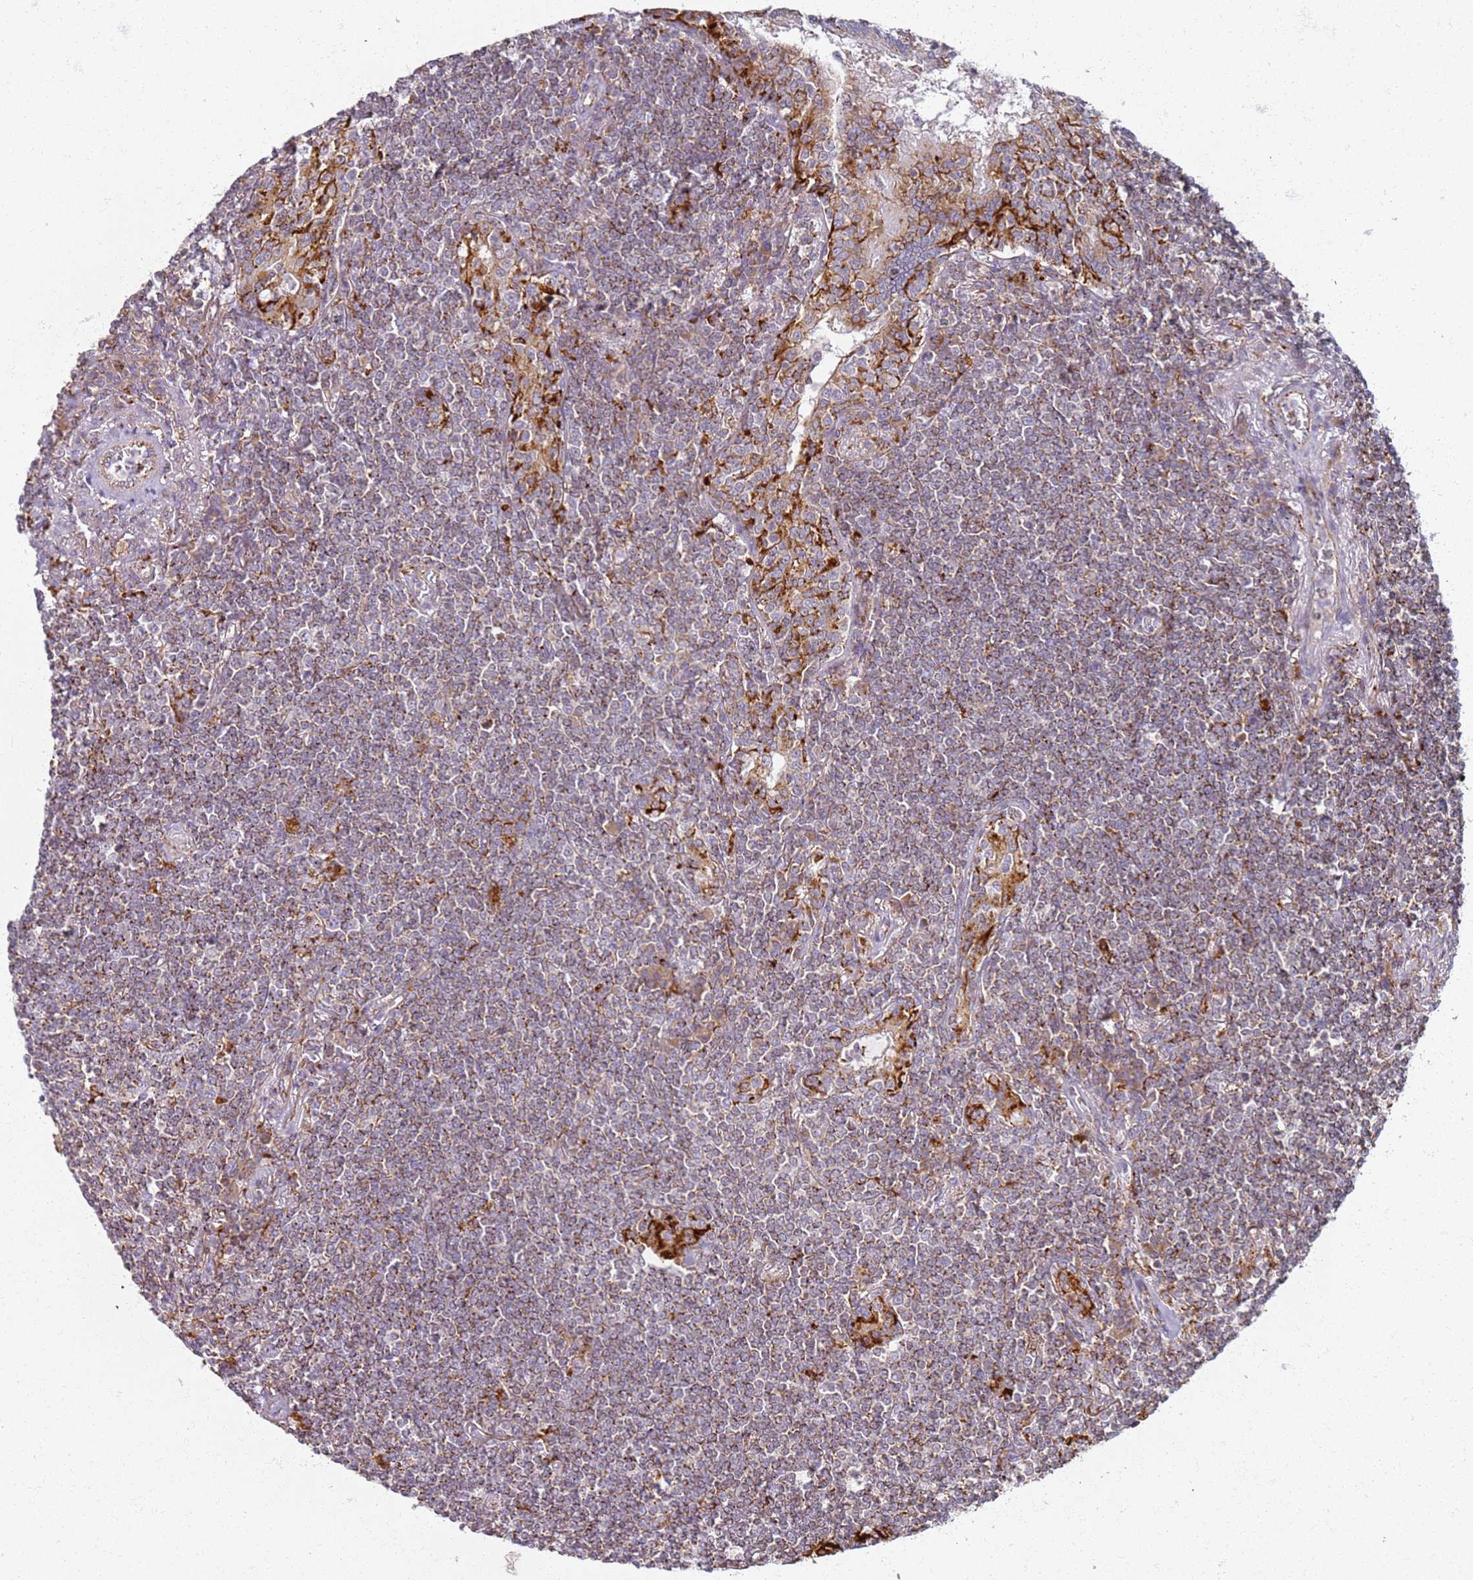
{"staining": {"intensity": "moderate", "quantity": ">75%", "location": "cytoplasmic/membranous"}, "tissue": "lymphoma", "cell_type": "Tumor cells", "image_type": "cancer", "snomed": [{"axis": "morphology", "description": "Malignant lymphoma, non-Hodgkin's type, Low grade"}, {"axis": "topography", "description": "Lung"}], "caption": "Low-grade malignant lymphoma, non-Hodgkin's type tissue exhibits moderate cytoplasmic/membranous expression in approximately >75% of tumor cells", "gene": "PROKR2", "patient": {"sex": "female", "age": 71}}